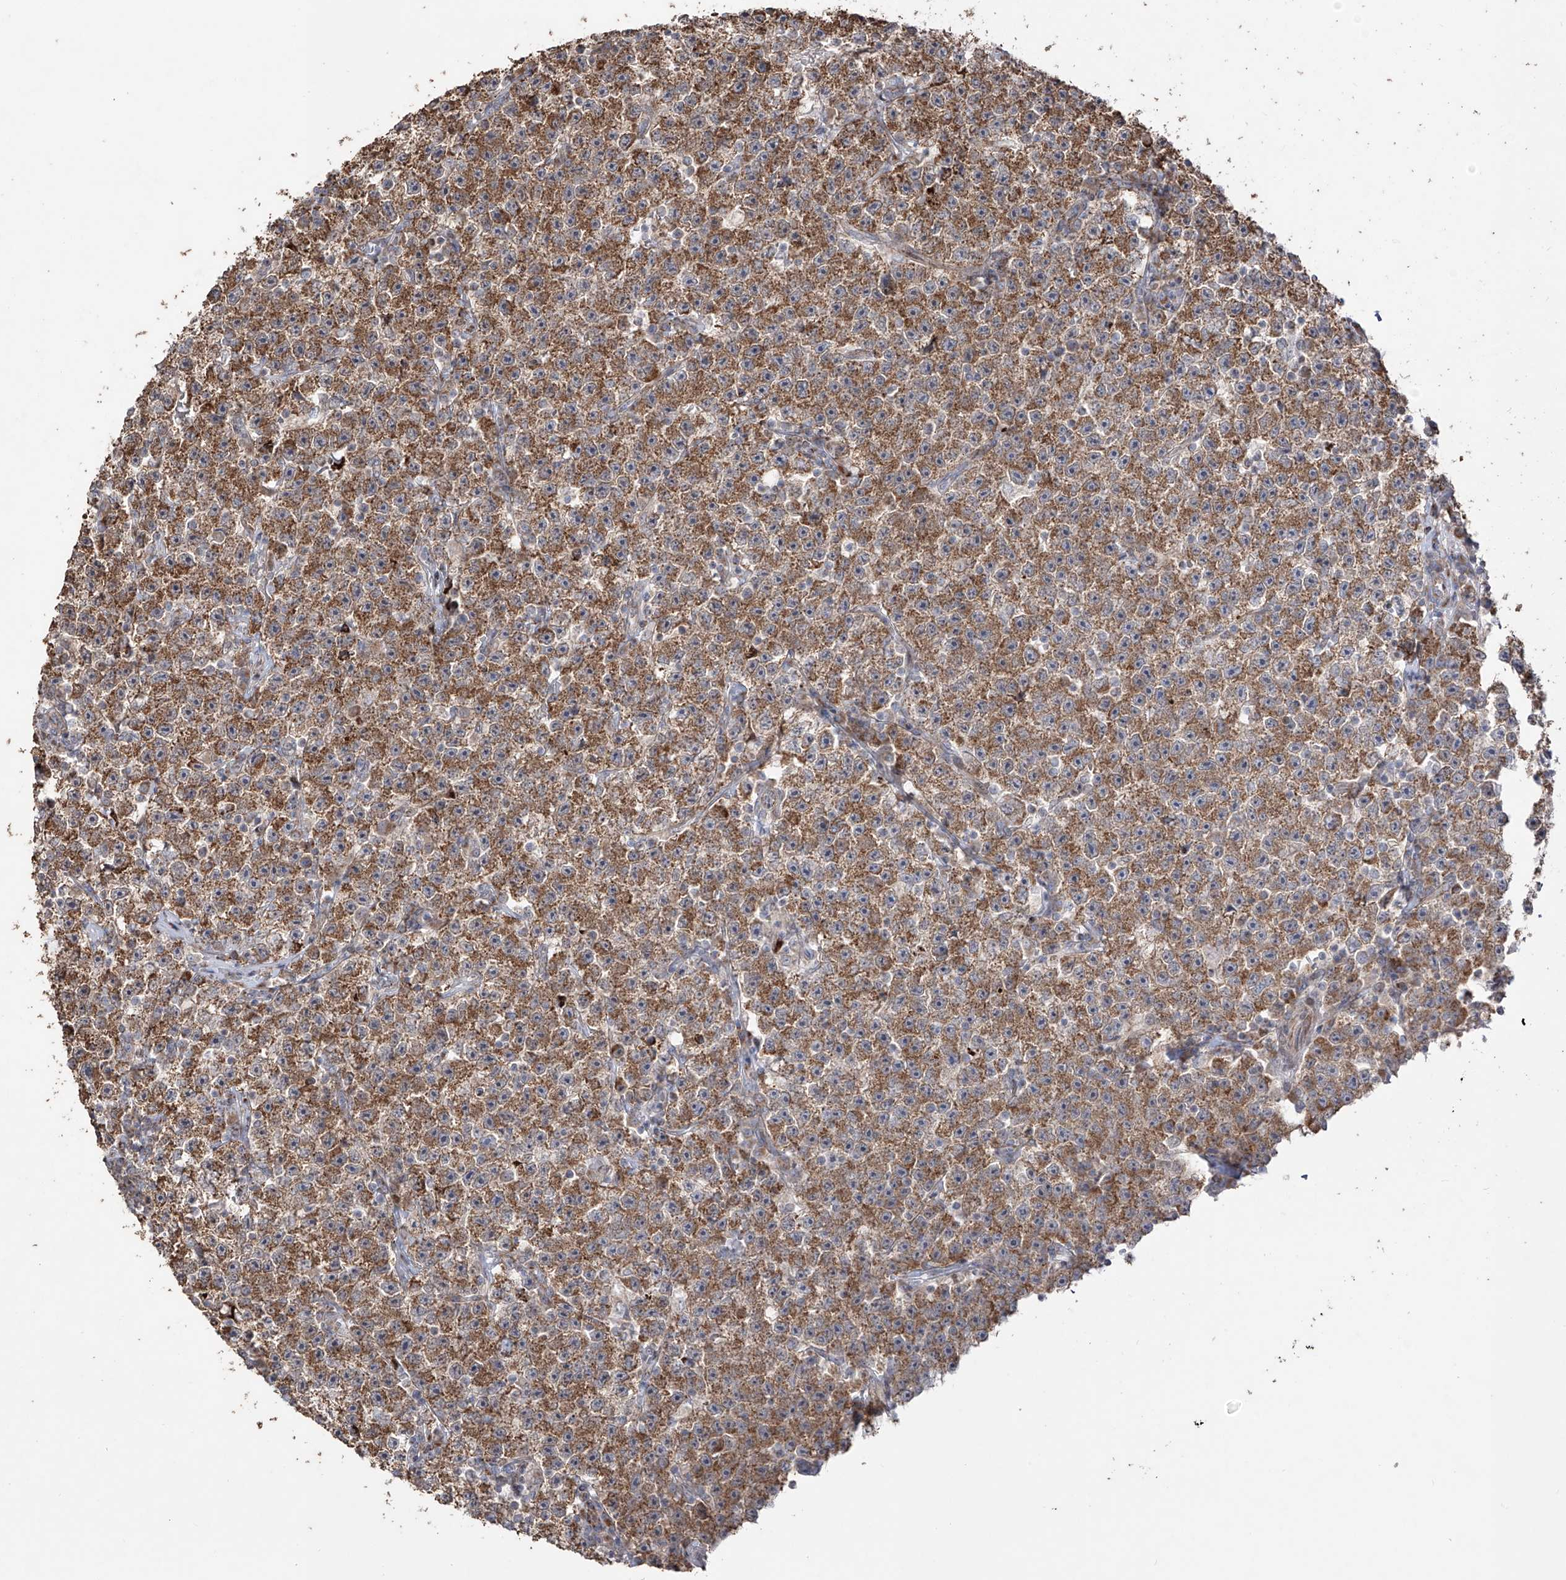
{"staining": {"intensity": "moderate", "quantity": ">75%", "location": "cytoplasmic/membranous"}, "tissue": "testis cancer", "cell_type": "Tumor cells", "image_type": "cancer", "snomed": [{"axis": "morphology", "description": "Seminoma, NOS"}, {"axis": "topography", "description": "Testis"}], "caption": "Testis cancer stained with a brown dye displays moderate cytoplasmic/membranous positive expression in approximately >75% of tumor cells.", "gene": "YKT6", "patient": {"sex": "male", "age": 22}}